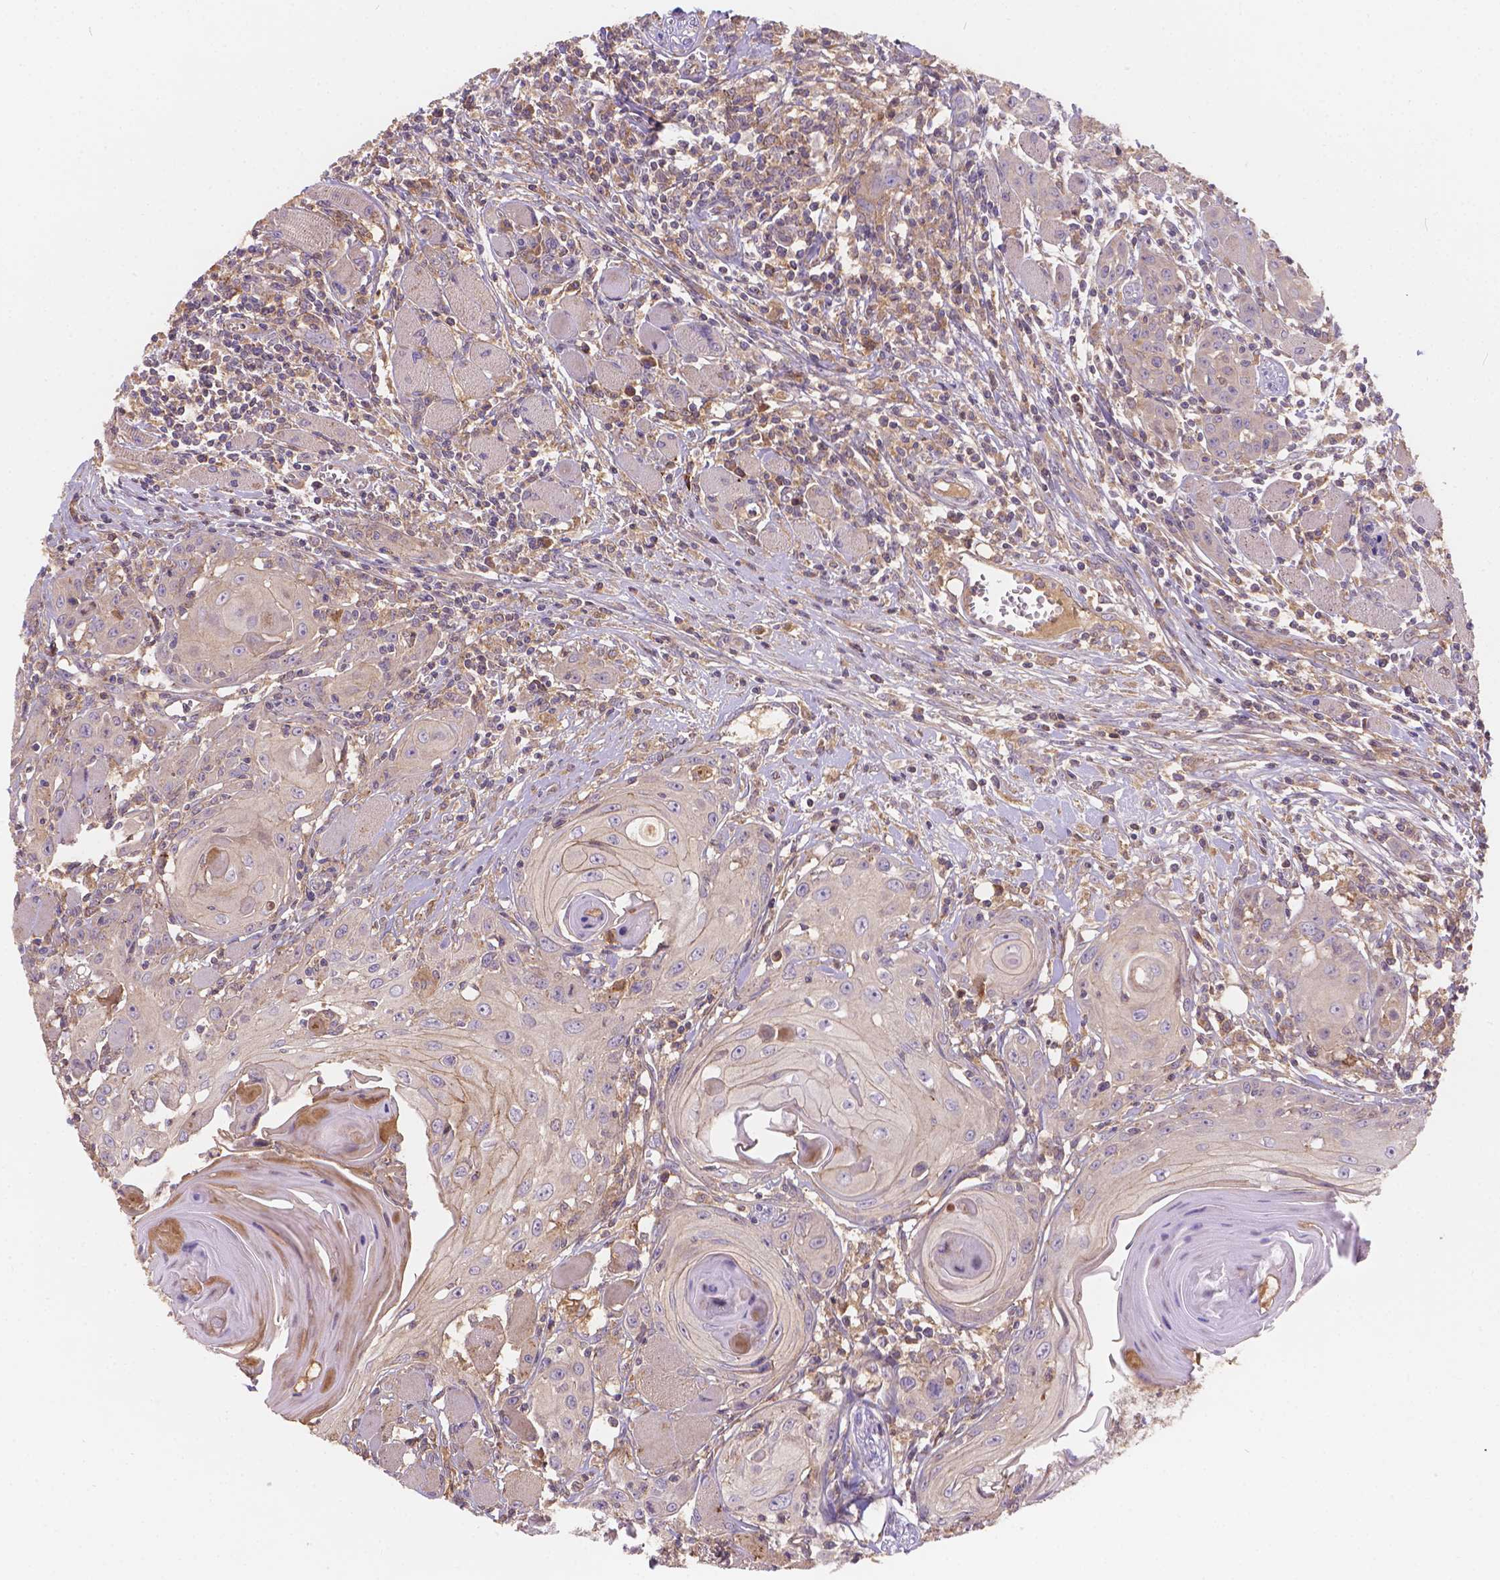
{"staining": {"intensity": "weak", "quantity": "25%-75%", "location": "cytoplasmic/membranous"}, "tissue": "head and neck cancer", "cell_type": "Tumor cells", "image_type": "cancer", "snomed": [{"axis": "morphology", "description": "Squamous cell carcinoma, NOS"}, {"axis": "topography", "description": "Head-Neck"}], "caption": "High-magnification brightfield microscopy of head and neck cancer (squamous cell carcinoma) stained with DAB (3,3'-diaminobenzidine) (brown) and counterstained with hematoxylin (blue). tumor cells exhibit weak cytoplasmic/membranous expression is appreciated in approximately25%-75% of cells.", "gene": "CDK10", "patient": {"sex": "female", "age": 80}}